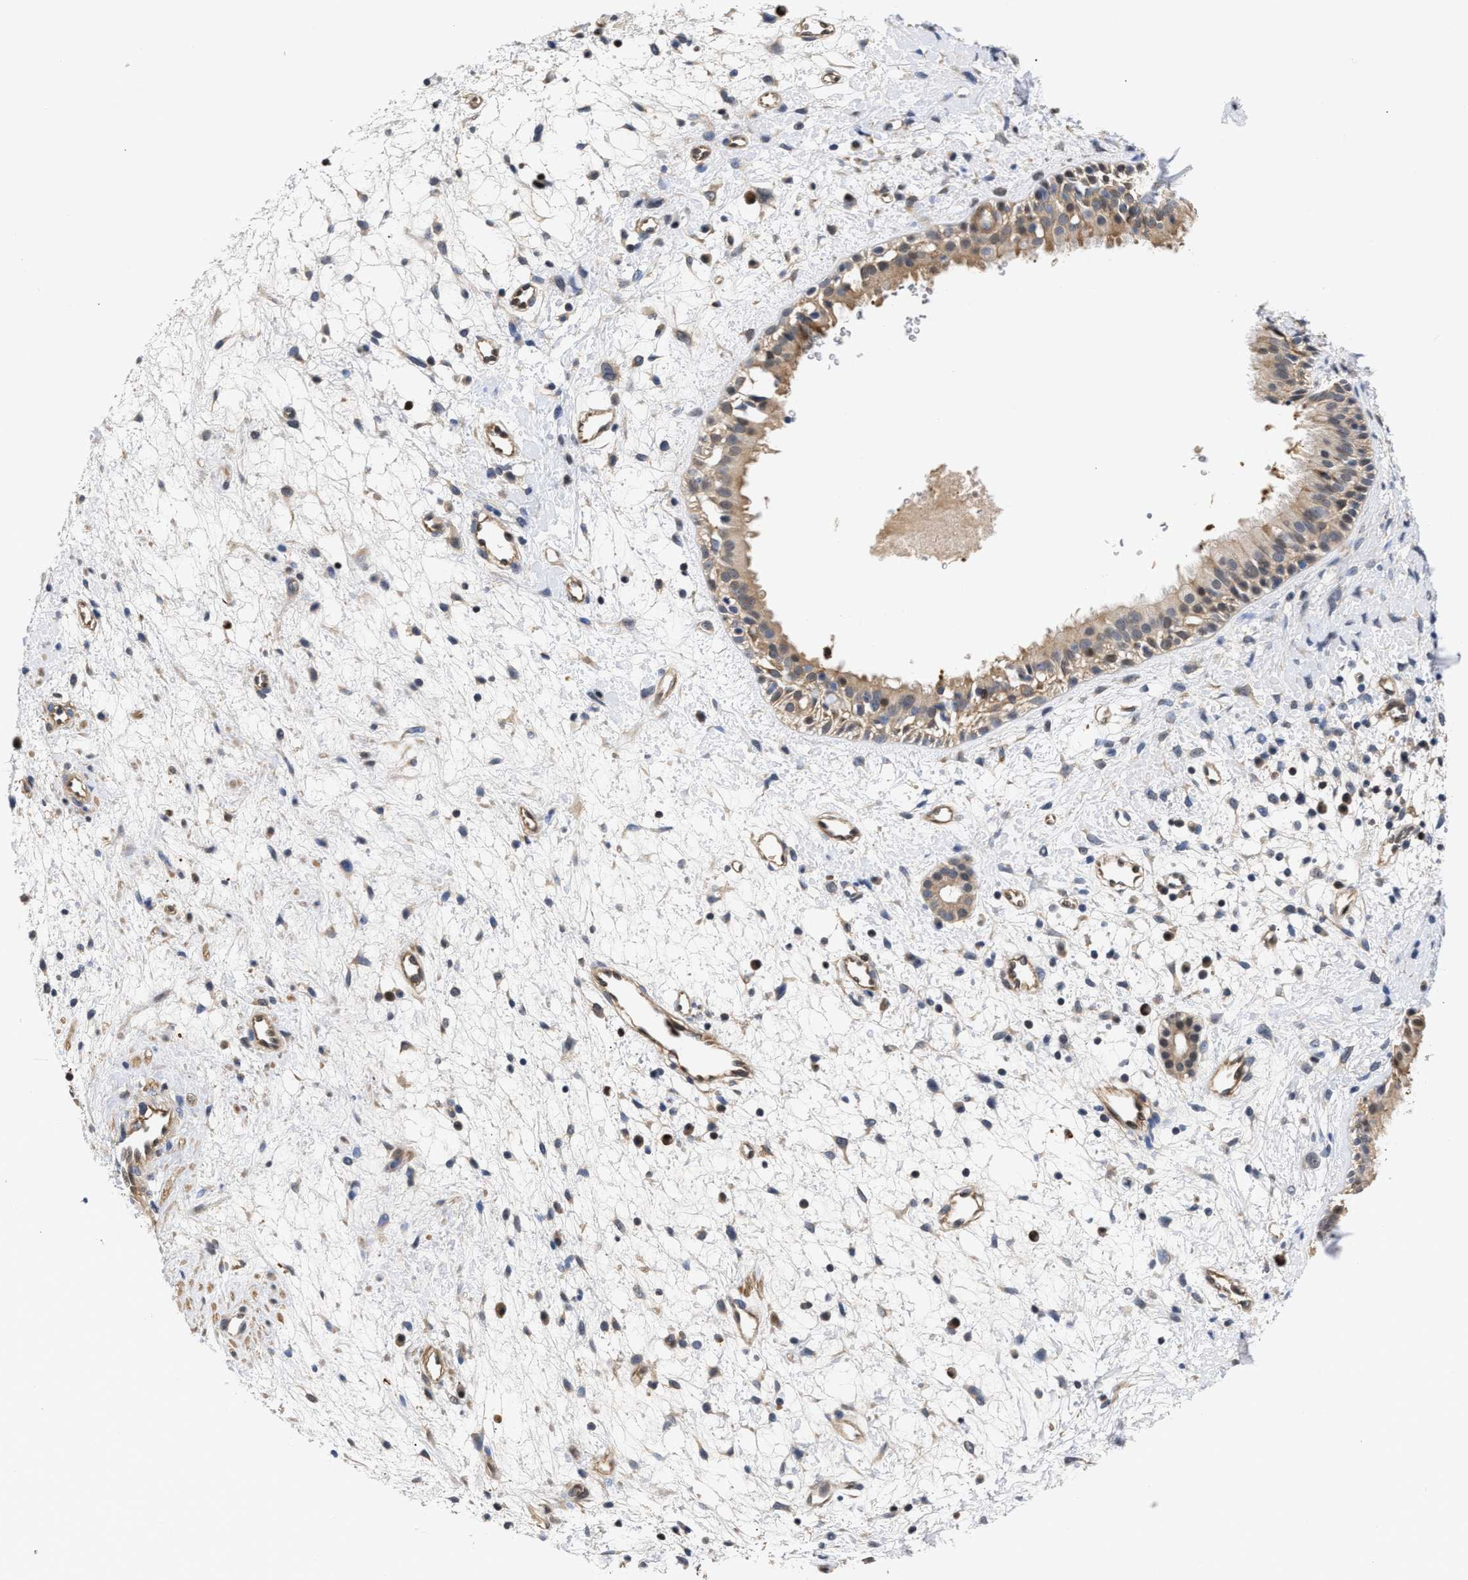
{"staining": {"intensity": "weak", "quantity": ">75%", "location": "cytoplasmic/membranous"}, "tissue": "nasopharynx", "cell_type": "Respiratory epithelial cells", "image_type": "normal", "snomed": [{"axis": "morphology", "description": "Normal tissue, NOS"}, {"axis": "topography", "description": "Nasopharynx"}], "caption": "A high-resolution image shows immunohistochemistry staining of benign nasopharynx, which displays weak cytoplasmic/membranous positivity in about >75% of respiratory epithelial cells.", "gene": "KLHDC1", "patient": {"sex": "male", "age": 22}}